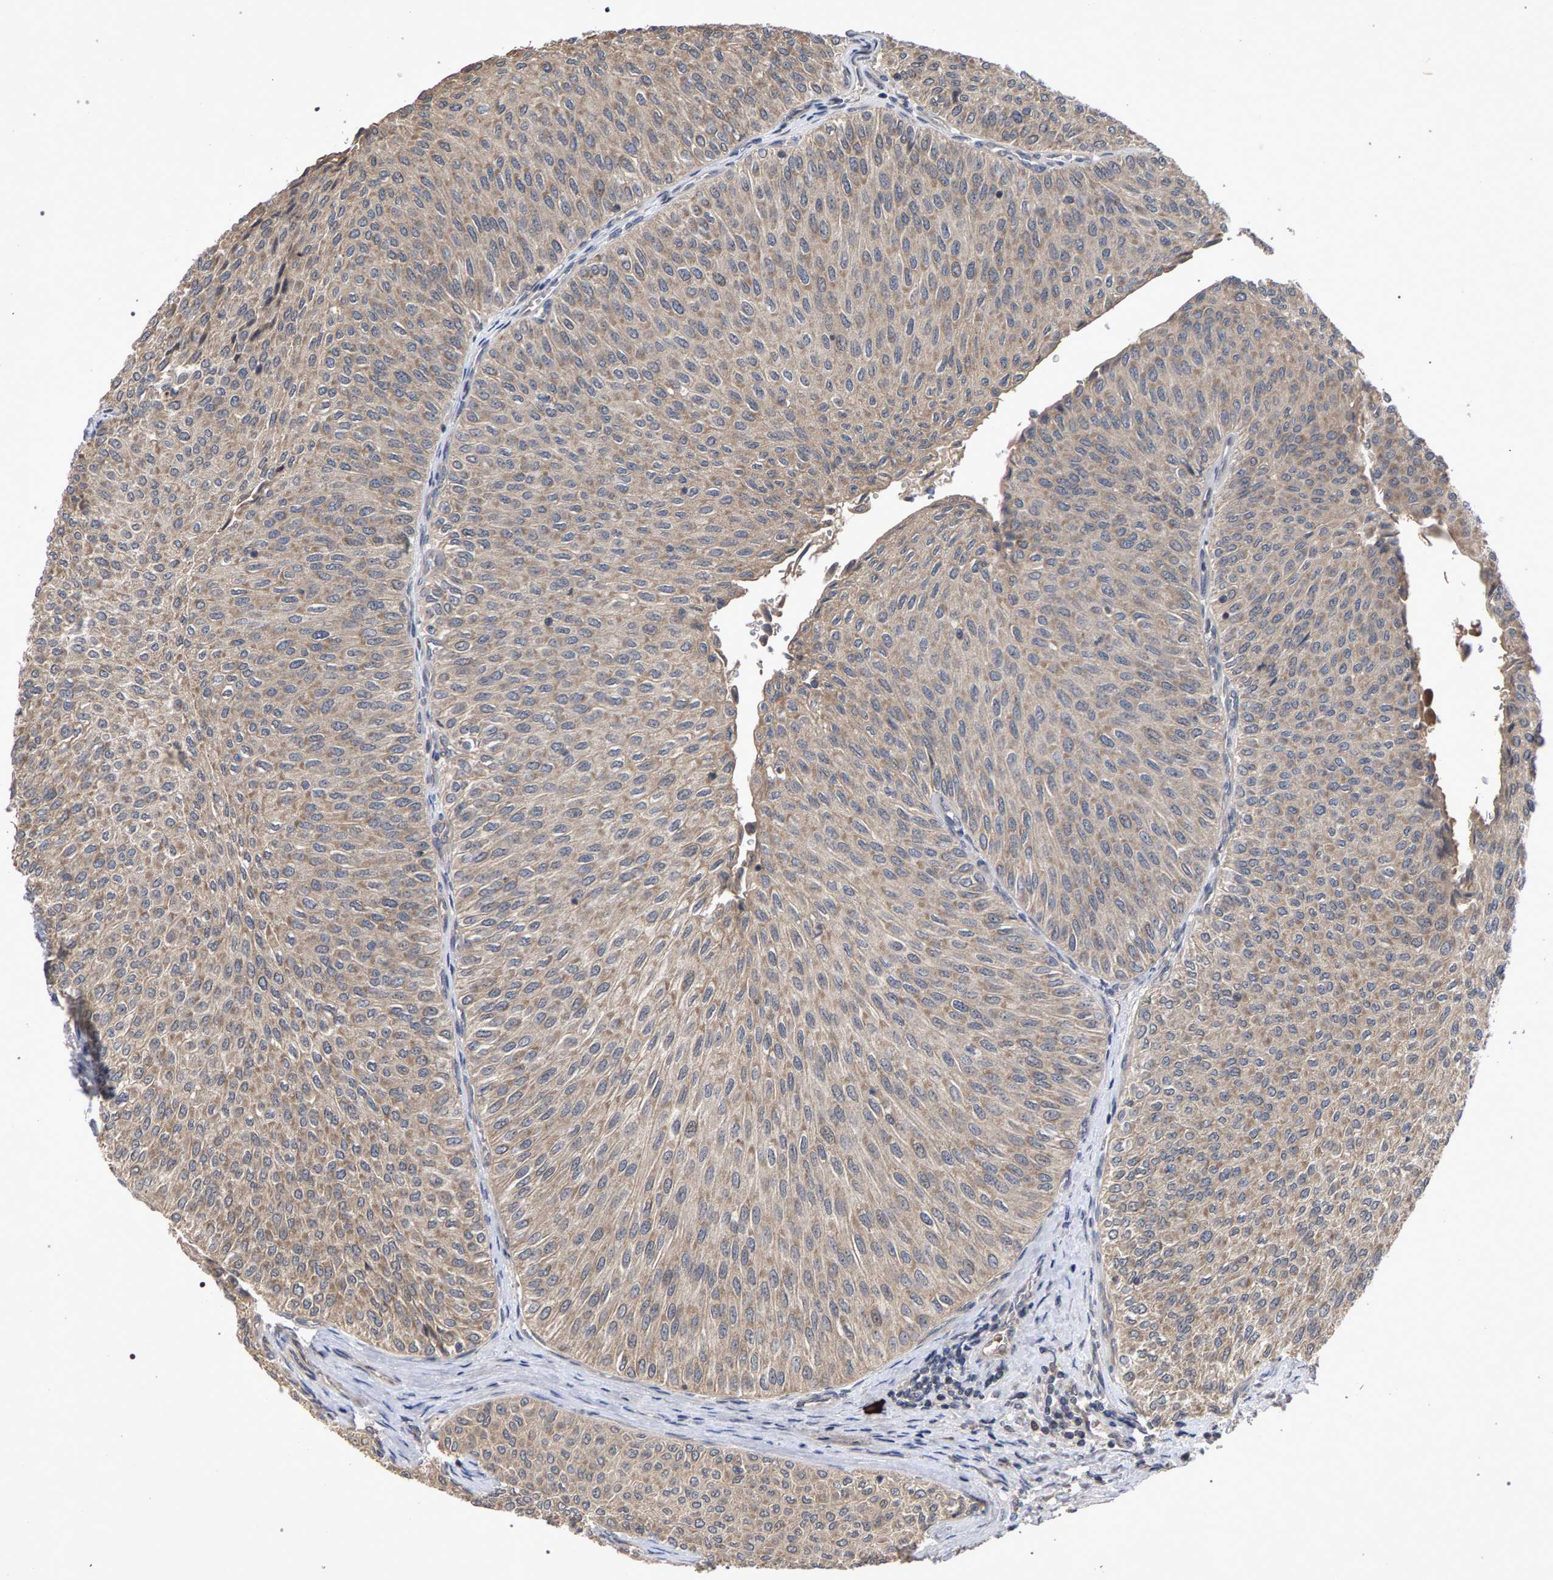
{"staining": {"intensity": "weak", "quantity": ">75%", "location": "cytoplasmic/membranous"}, "tissue": "urothelial cancer", "cell_type": "Tumor cells", "image_type": "cancer", "snomed": [{"axis": "morphology", "description": "Urothelial carcinoma, Low grade"}, {"axis": "topography", "description": "Urinary bladder"}], "caption": "Protein positivity by immunohistochemistry displays weak cytoplasmic/membranous positivity in about >75% of tumor cells in urothelial cancer.", "gene": "SLC4A4", "patient": {"sex": "male", "age": 78}}